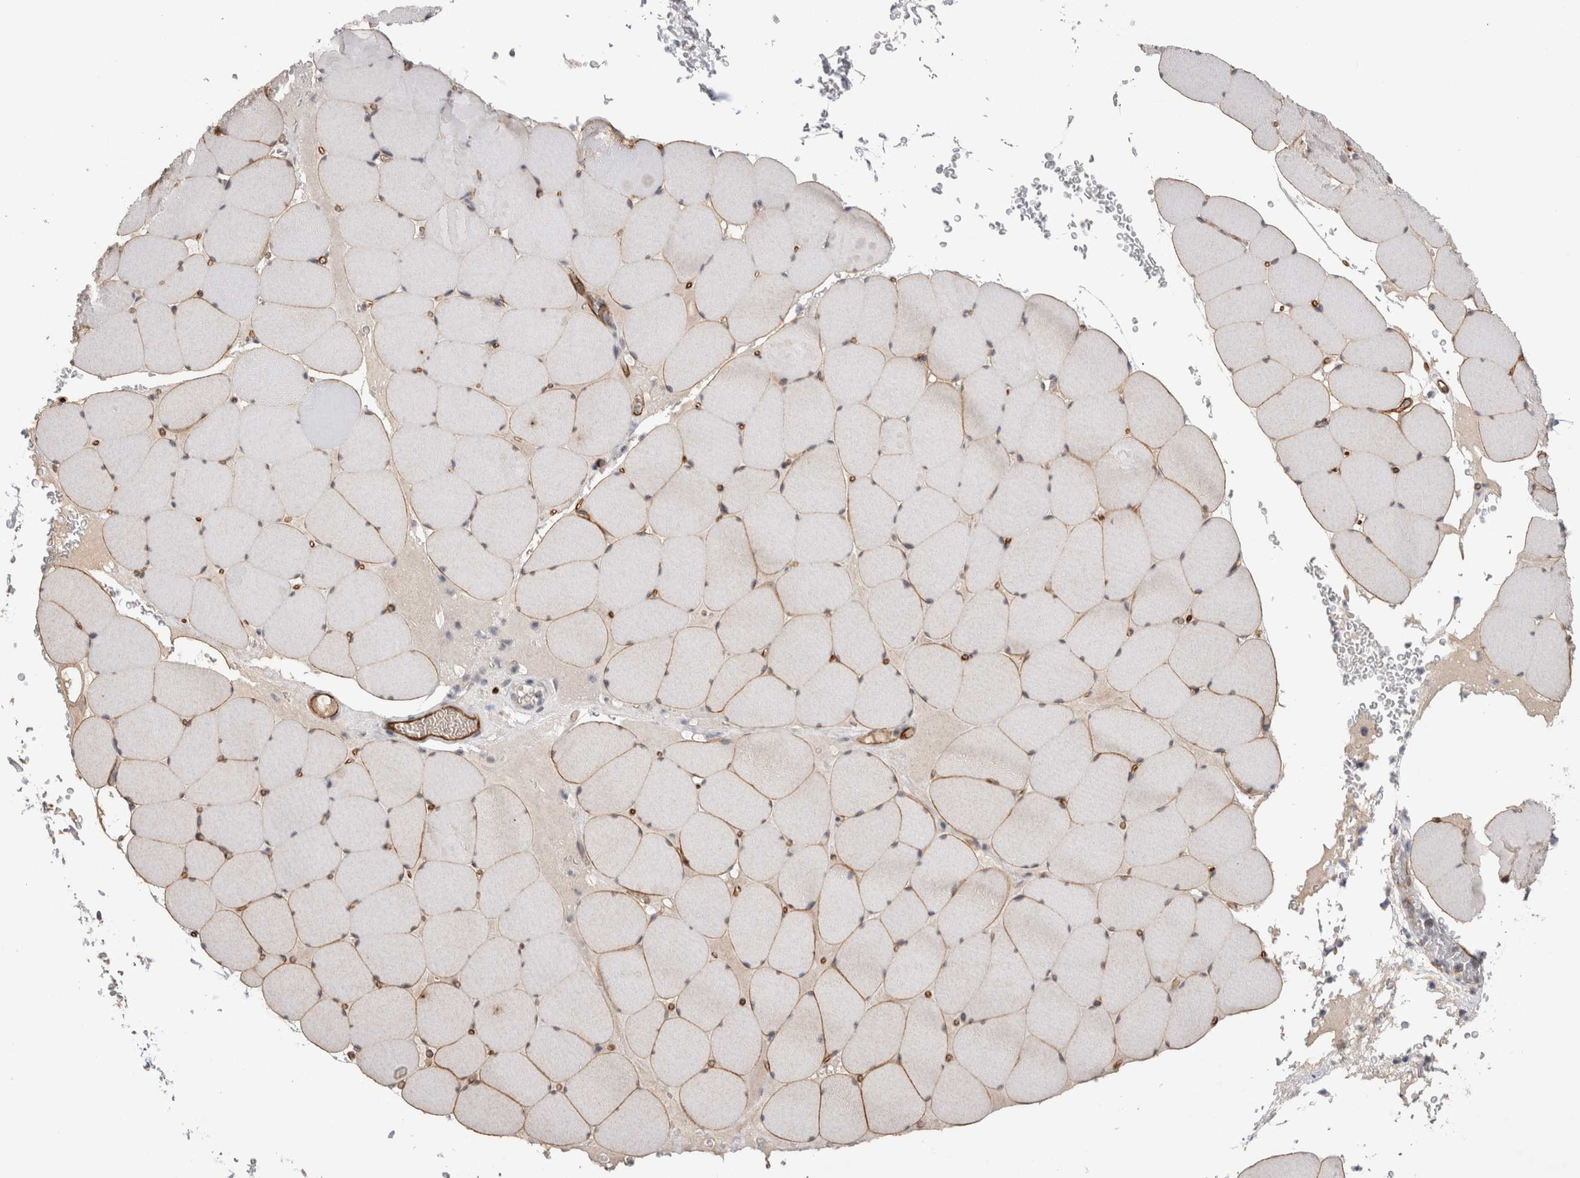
{"staining": {"intensity": "moderate", "quantity": "25%-75%", "location": "cytoplasmic/membranous"}, "tissue": "skeletal muscle", "cell_type": "Myocytes", "image_type": "normal", "snomed": [{"axis": "morphology", "description": "Normal tissue, NOS"}, {"axis": "topography", "description": "Skeletal muscle"}], "caption": "Immunohistochemistry photomicrograph of unremarkable human skeletal muscle stained for a protein (brown), which displays medium levels of moderate cytoplasmic/membranous positivity in about 25%-75% of myocytes.", "gene": "CDH13", "patient": {"sex": "male", "age": 62}}